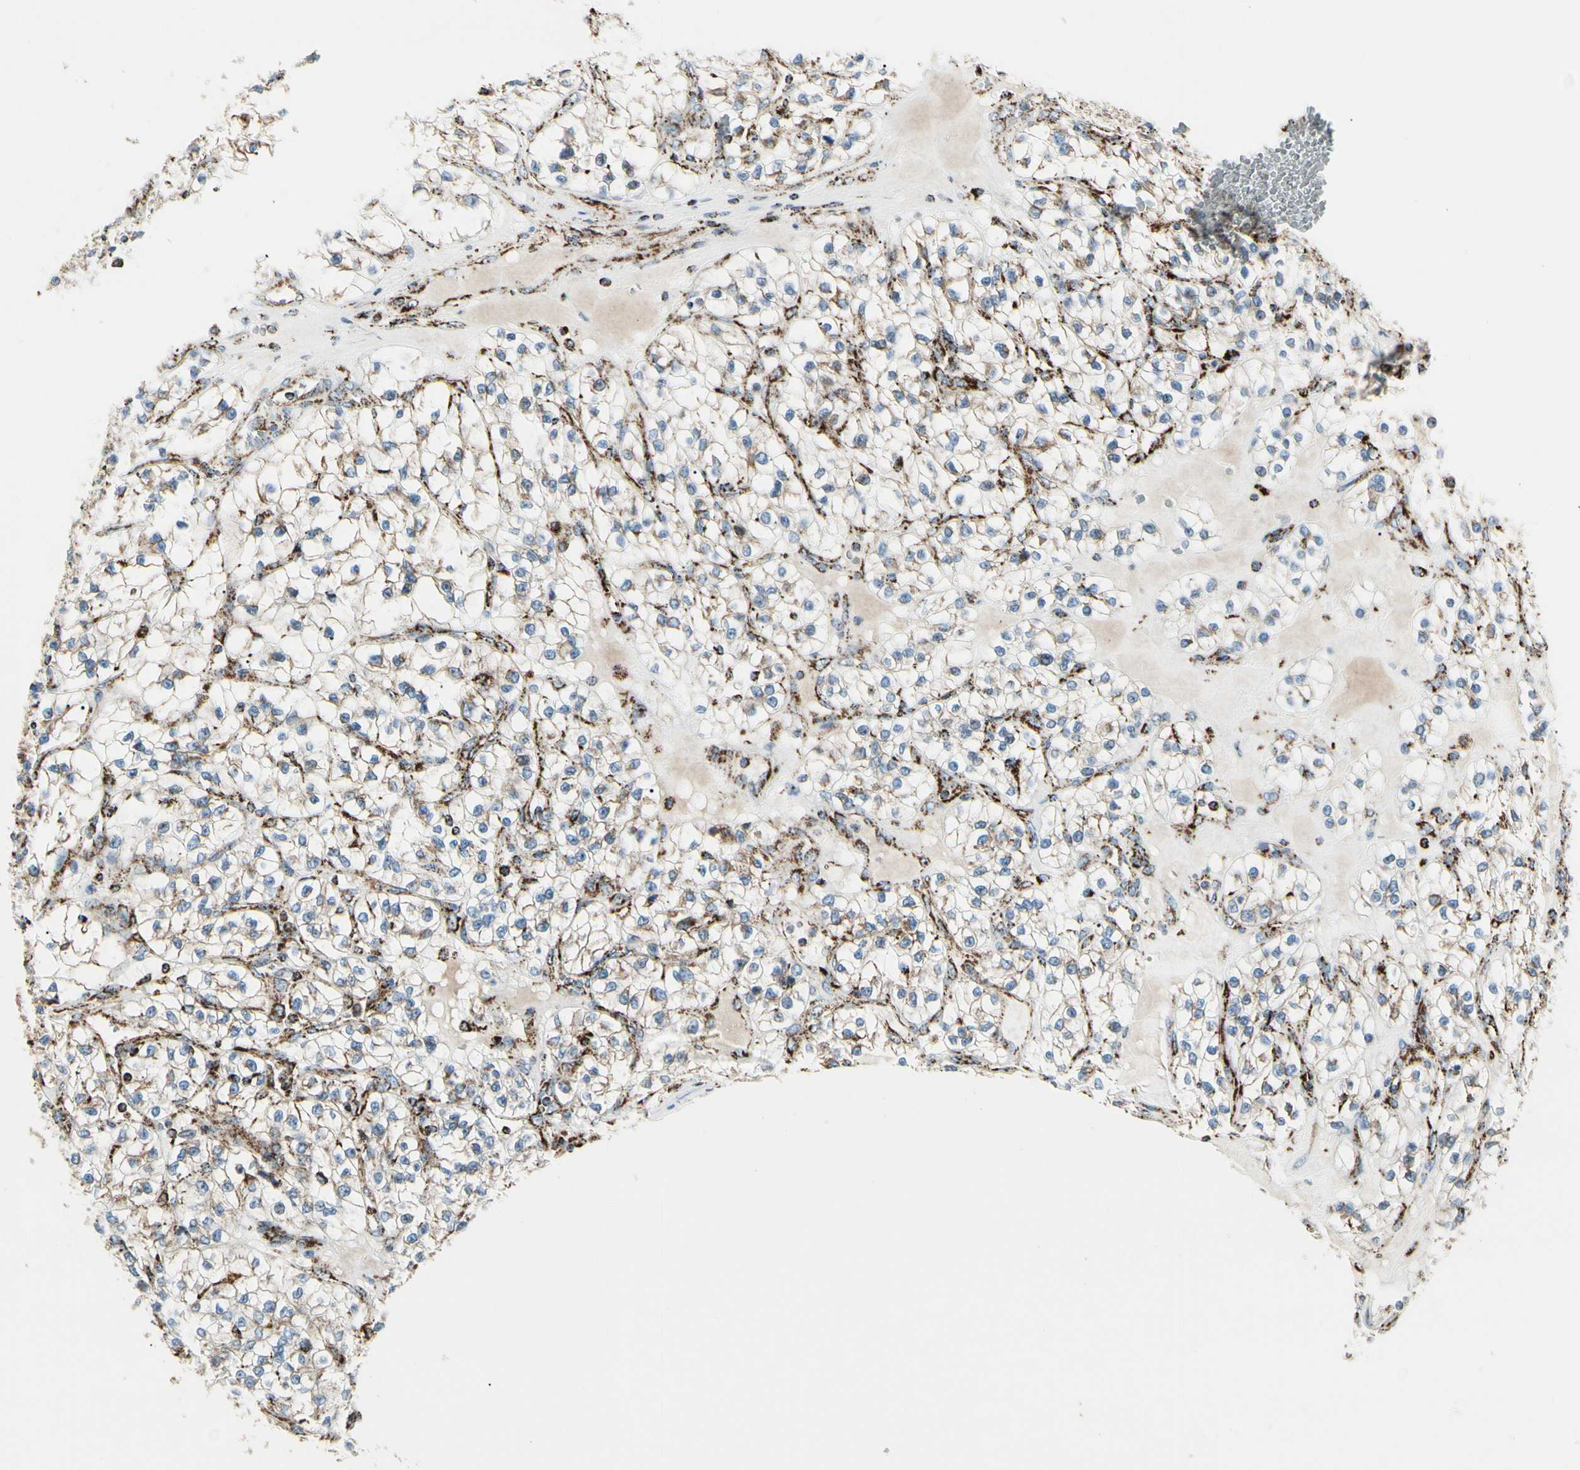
{"staining": {"intensity": "weak", "quantity": "25%-75%", "location": "cytoplasmic/membranous"}, "tissue": "renal cancer", "cell_type": "Tumor cells", "image_type": "cancer", "snomed": [{"axis": "morphology", "description": "Adenocarcinoma, NOS"}, {"axis": "topography", "description": "Kidney"}], "caption": "Renal cancer was stained to show a protein in brown. There is low levels of weak cytoplasmic/membranous expression in about 25%-75% of tumor cells. The protein of interest is stained brown, and the nuclei are stained in blue (DAB IHC with brightfield microscopy, high magnification).", "gene": "ME2", "patient": {"sex": "female", "age": 57}}